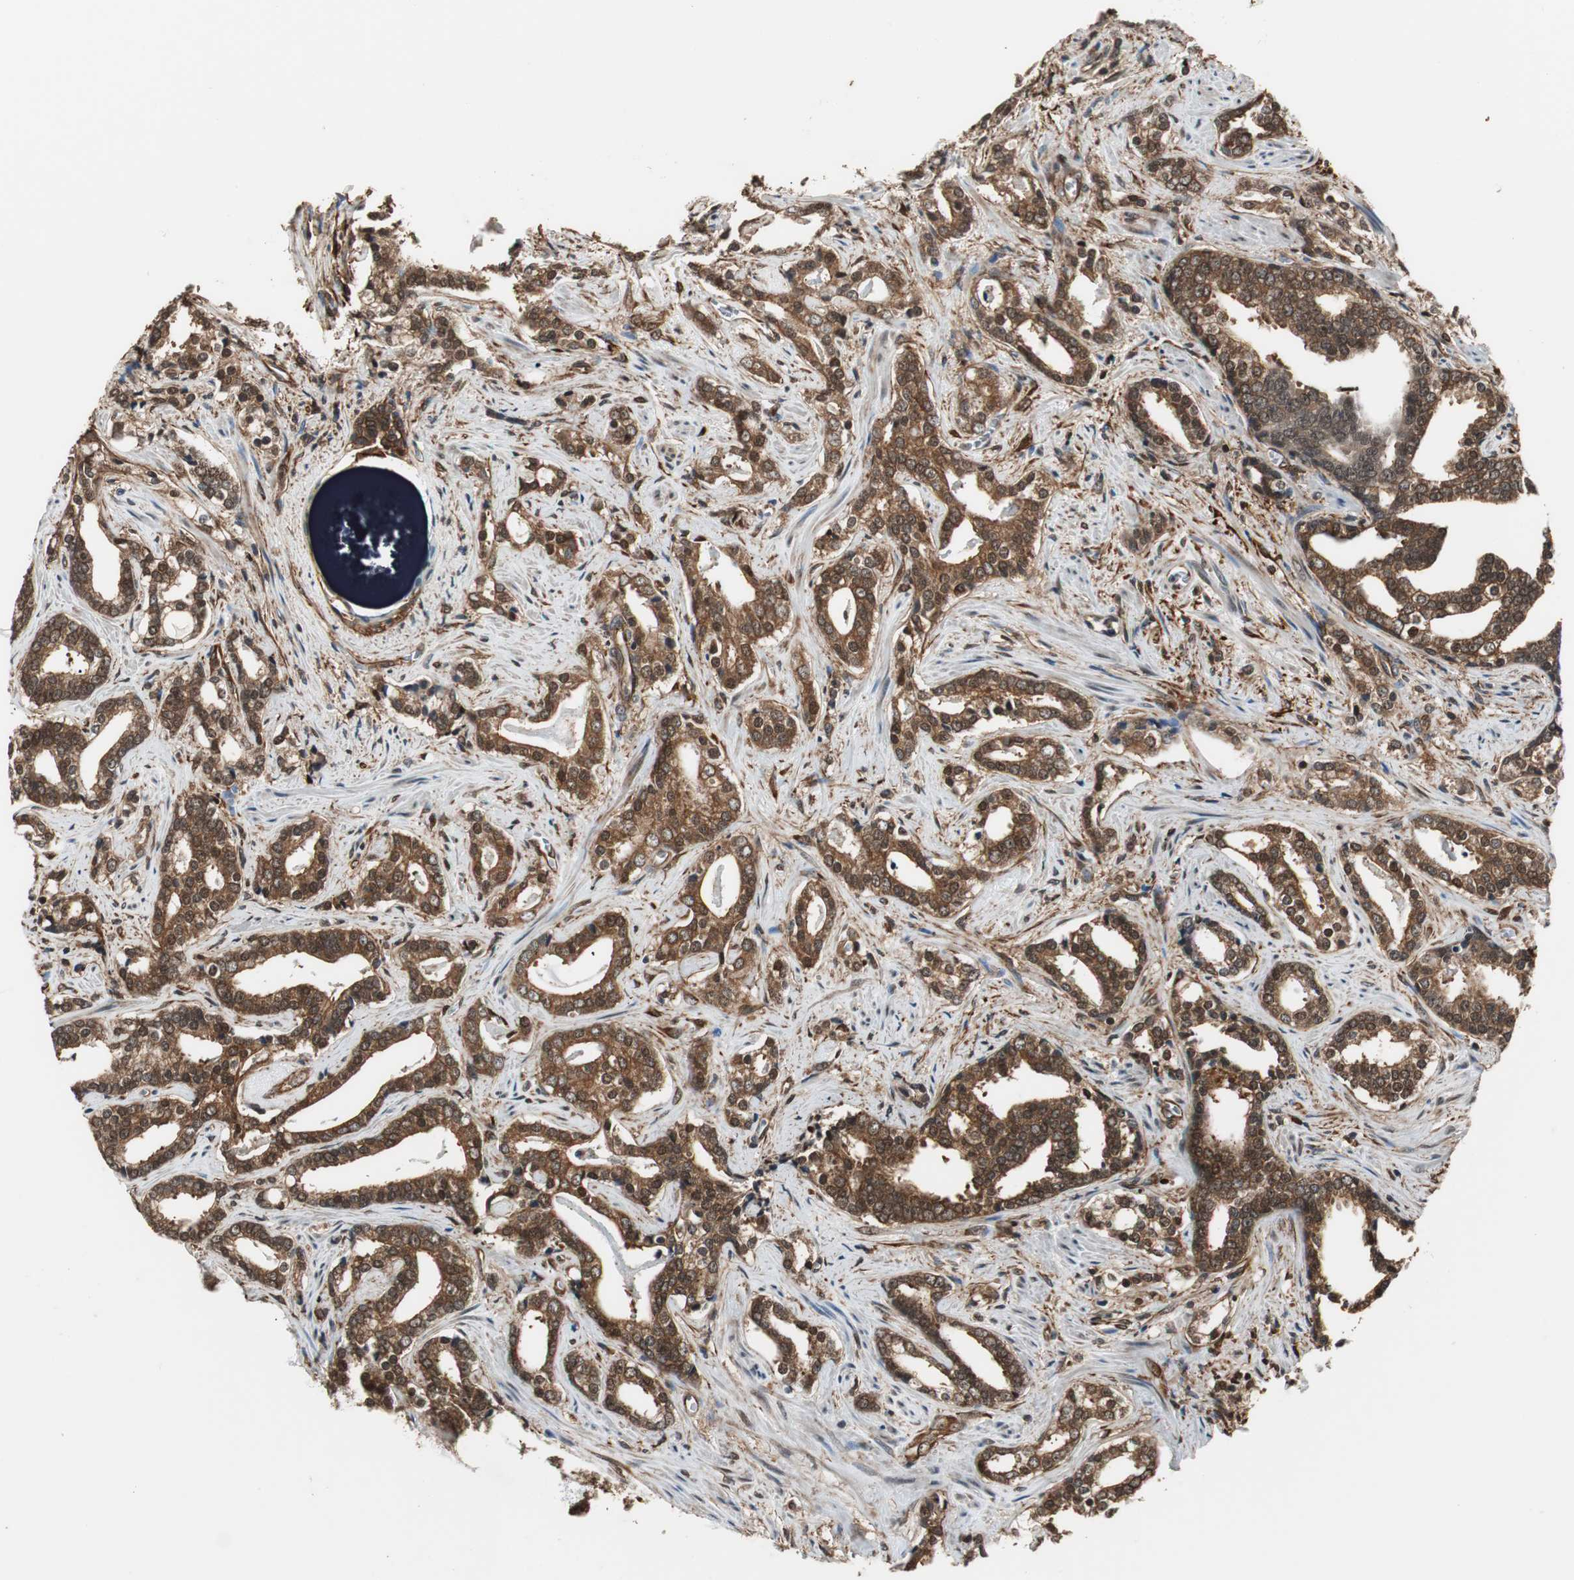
{"staining": {"intensity": "strong", "quantity": ">75%", "location": "cytoplasmic/membranous"}, "tissue": "prostate cancer", "cell_type": "Tumor cells", "image_type": "cancer", "snomed": [{"axis": "morphology", "description": "Adenocarcinoma, High grade"}, {"axis": "topography", "description": "Prostate"}], "caption": "Approximately >75% of tumor cells in prostate high-grade adenocarcinoma demonstrate strong cytoplasmic/membranous protein staining as visualized by brown immunohistochemical staining.", "gene": "PTPN11", "patient": {"sex": "male", "age": 67}}